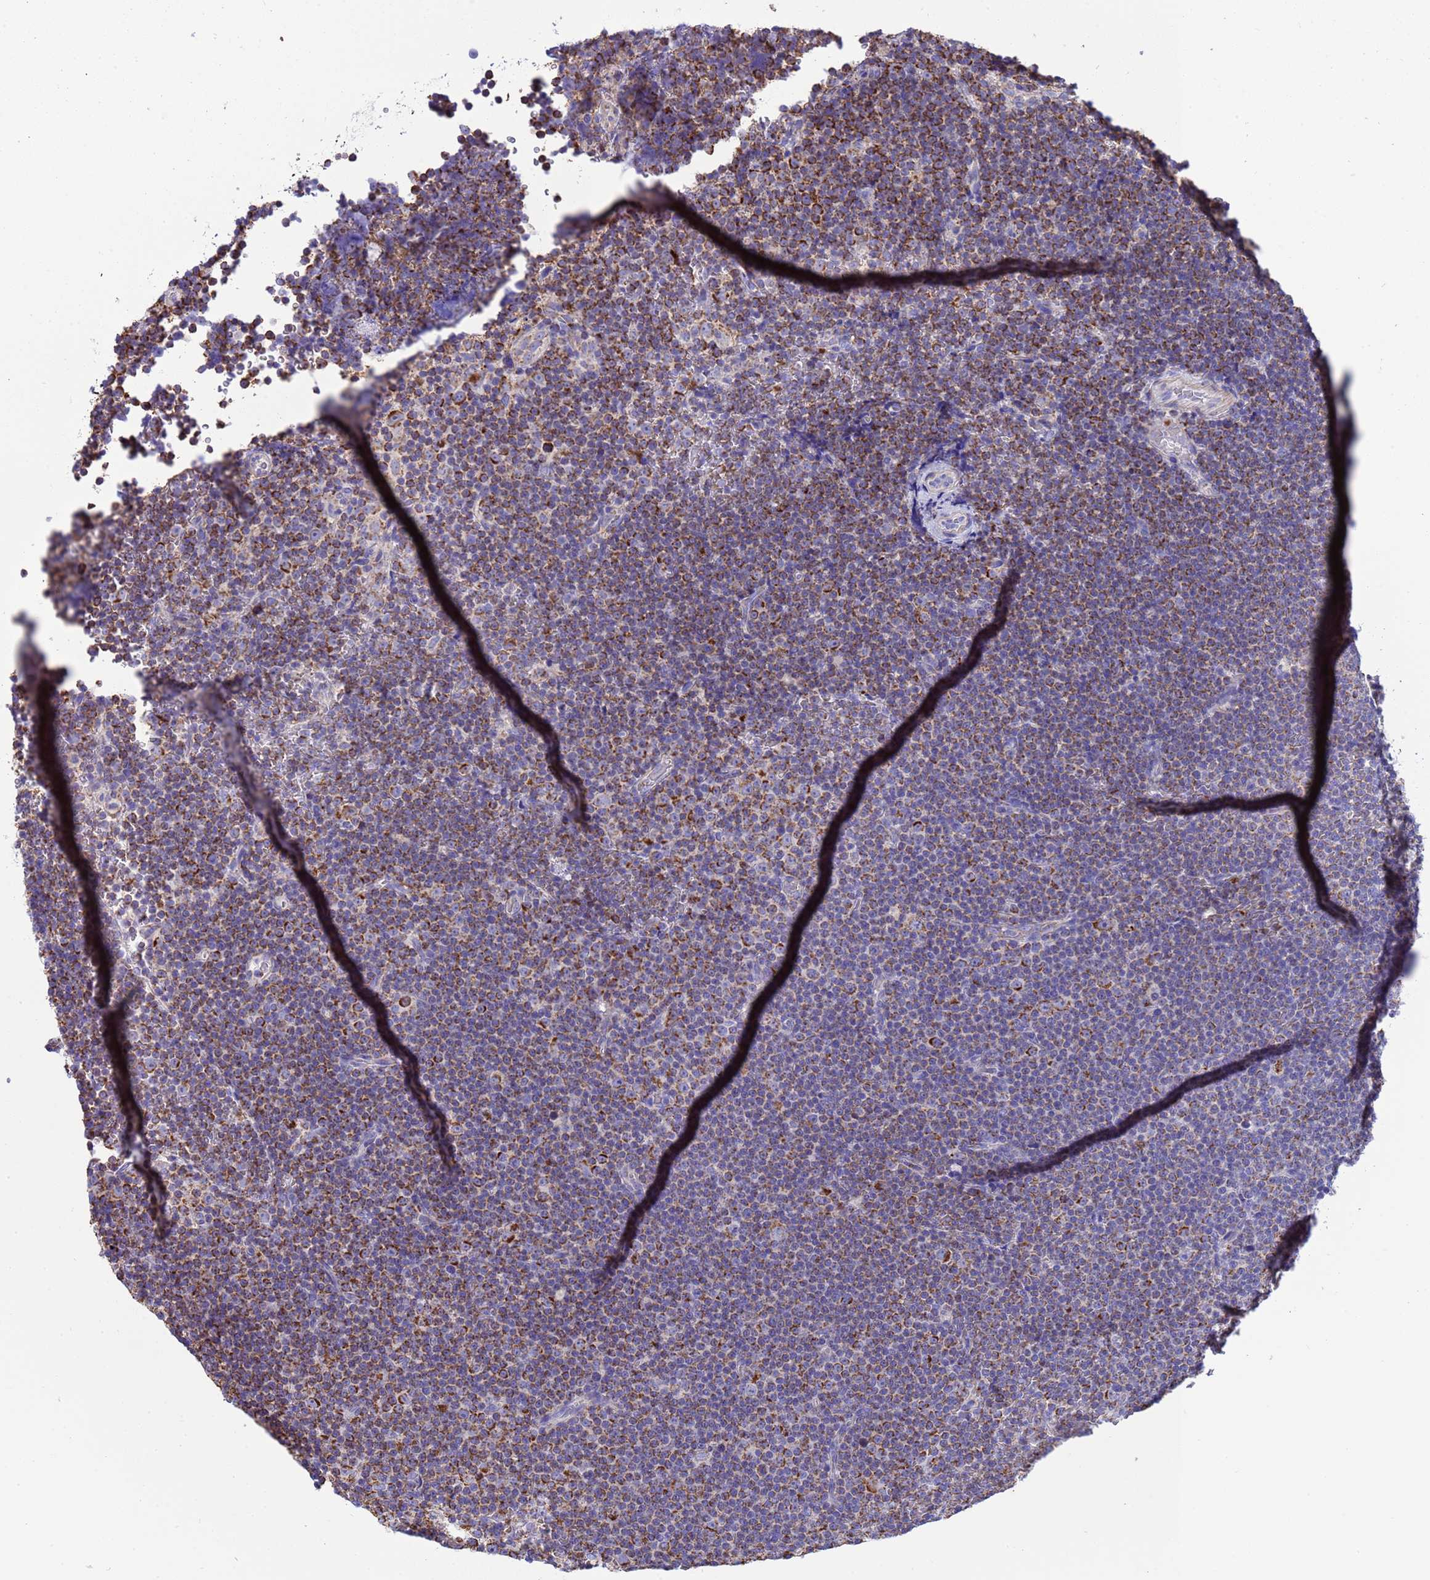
{"staining": {"intensity": "strong", "quantity": "25%-75%", "location": "cytoplasmic/membranous"}, "tissue": "lymphoma", "cell_type": "Tumor cells", "image_type": "cancer", "snomed": [{"axis": "morphology", "description": "Malignant lymphoma, non-Hodgkin's type, Low grade"}, {"axis": "topography", "description": "Lymph node"}], "caption": "Lymphoma was stained to show a protein in brown. There is high levels of strong cytoplasmic/membranous expression in about 25%-75% of tumor cells. The staining was performed using DAB (3,3'-diaminobenzidine) to visualize the protein expression in brown, while the nuclei were stained in blue with hematoxylin (Magnification: 20x).", "gene": "RNF165", "patient": {"sex": "female", "age": 67}}